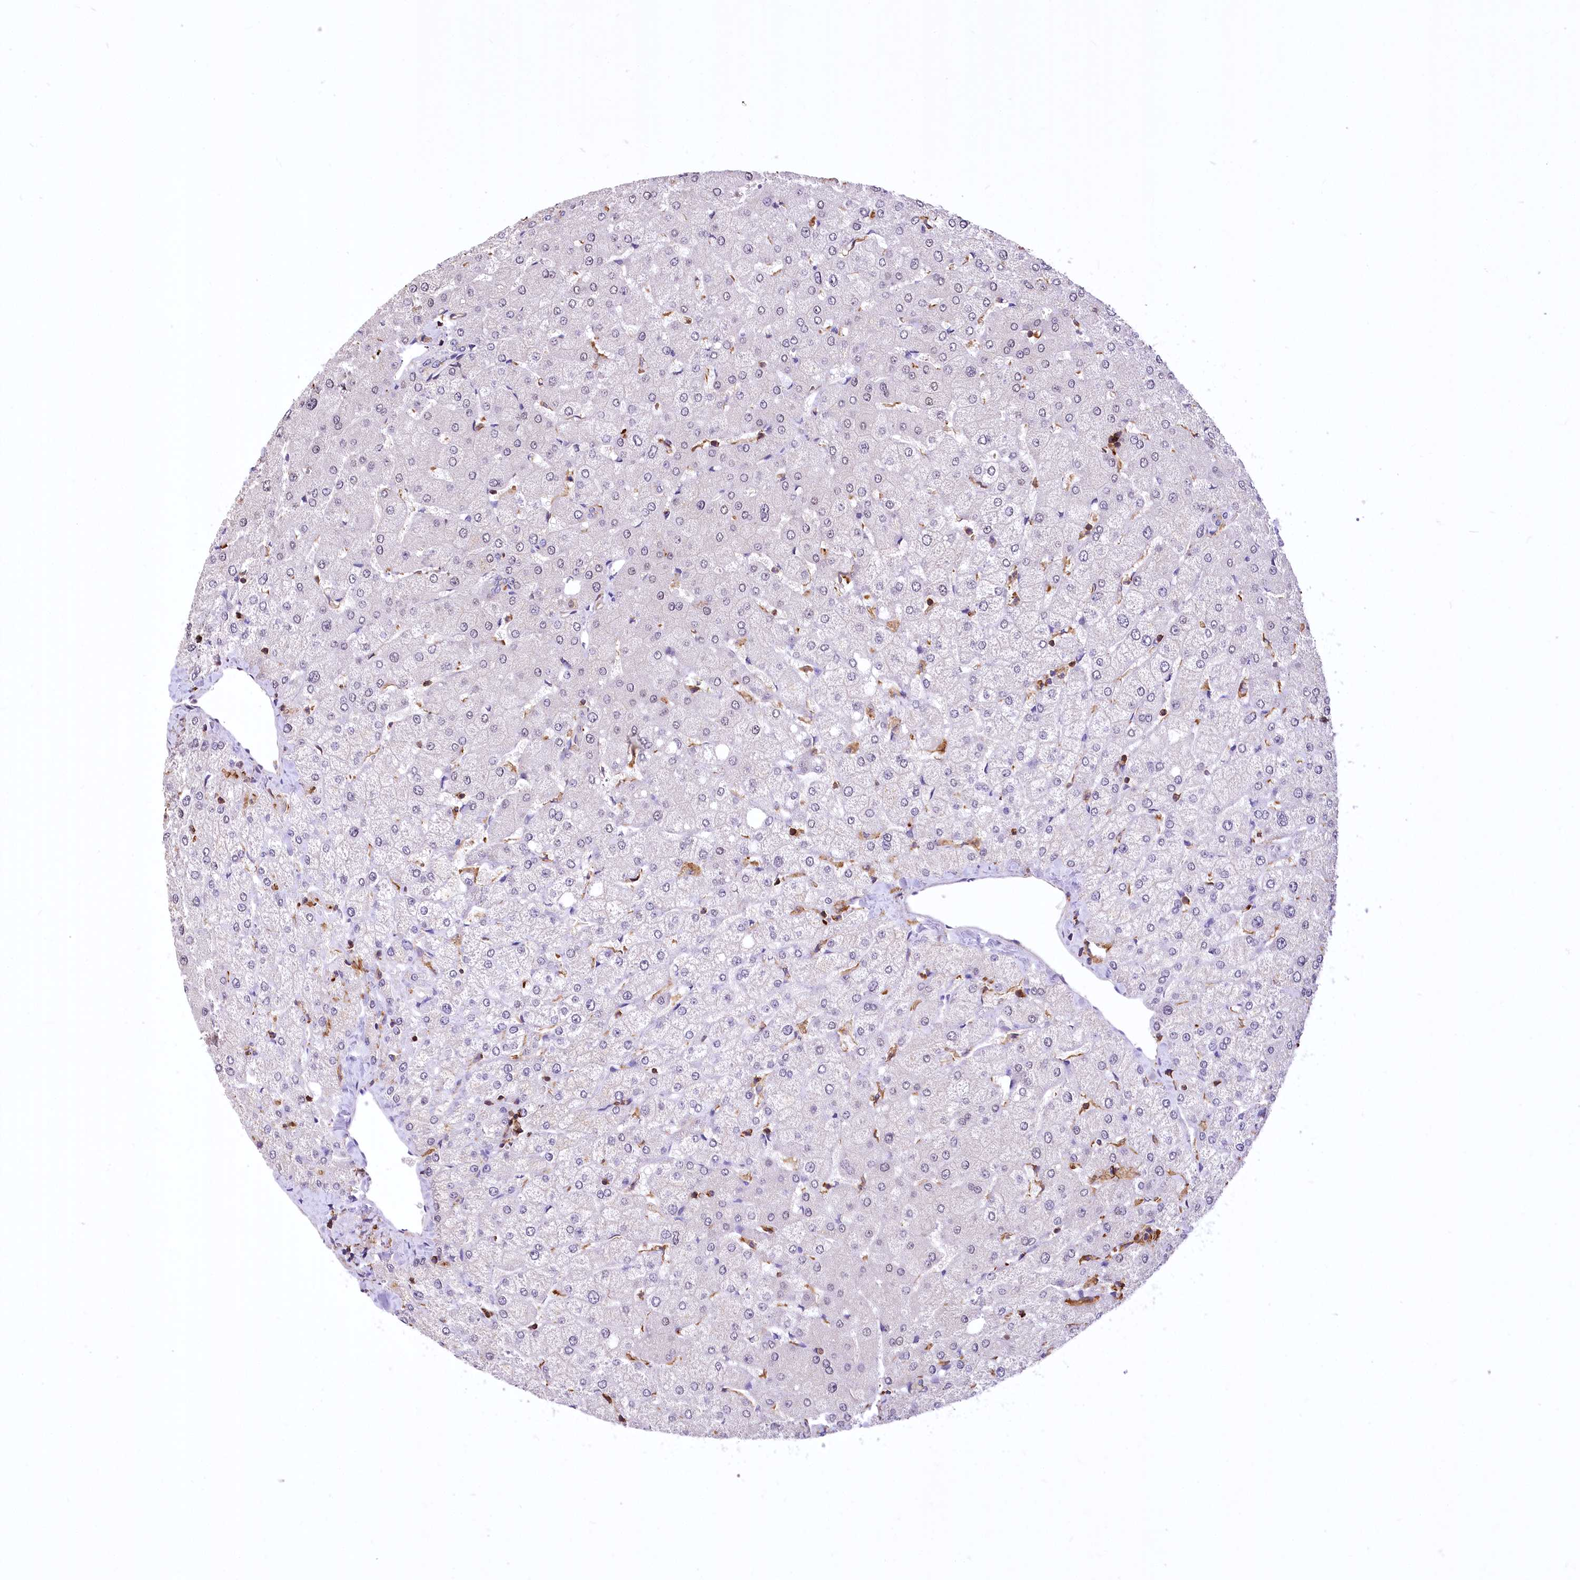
{"staining": {"intensity": "negative", "quantity": "none", "location": "none"}, "tissue": "liver", "cell_type": "Cholangiocytes", "image_type": "normal", "snomed": [{"axis": "morphology", "description": "Normal tissue, NOS"}, {"axis": "topography", "description": "Liver"}], "caption": "Immunohistochemistry micrograph of normal liver stained for a protein (brown), which displays no staining in cholangiocytes.", "gene": "DPP3", "patient": {"sex": "female", "age": 54}}